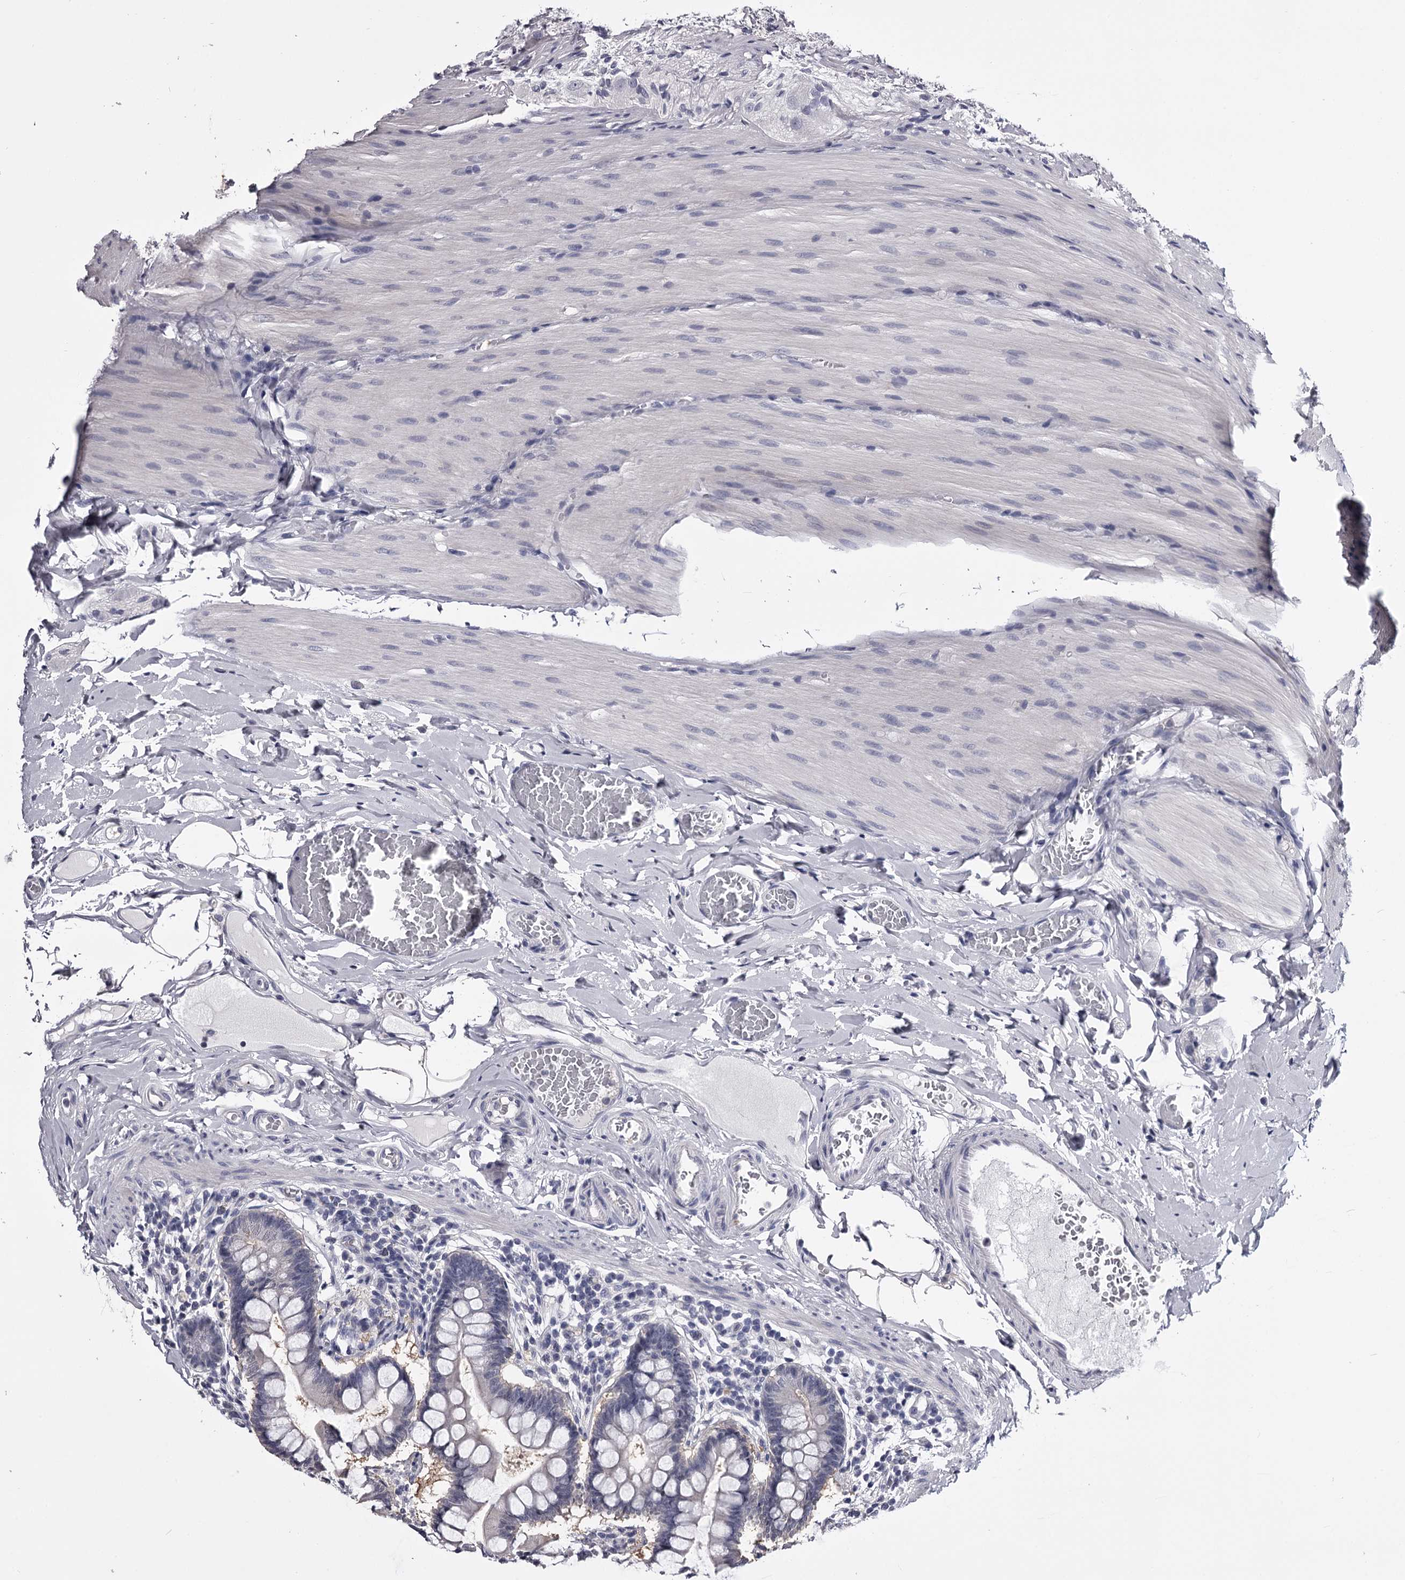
{"staining": {"intensity": "negative", "quantity": "none", "location": "none"}, "tissue": "small intestine", "cell_type": "Glandular cells", "image_type": "normal", "snomed": [{"axis": "morphology", "description": "Normal tissue, NOS"}, {"axis": "topography", "description": "Small intestine"}], "caption": "This is an immunohistochemistry (IHC) histopathology image of benign human small intestine. There is no expression in glandular cells.", "gene": "GSTO1", "patient": {"sex": "male", "age": 41}}